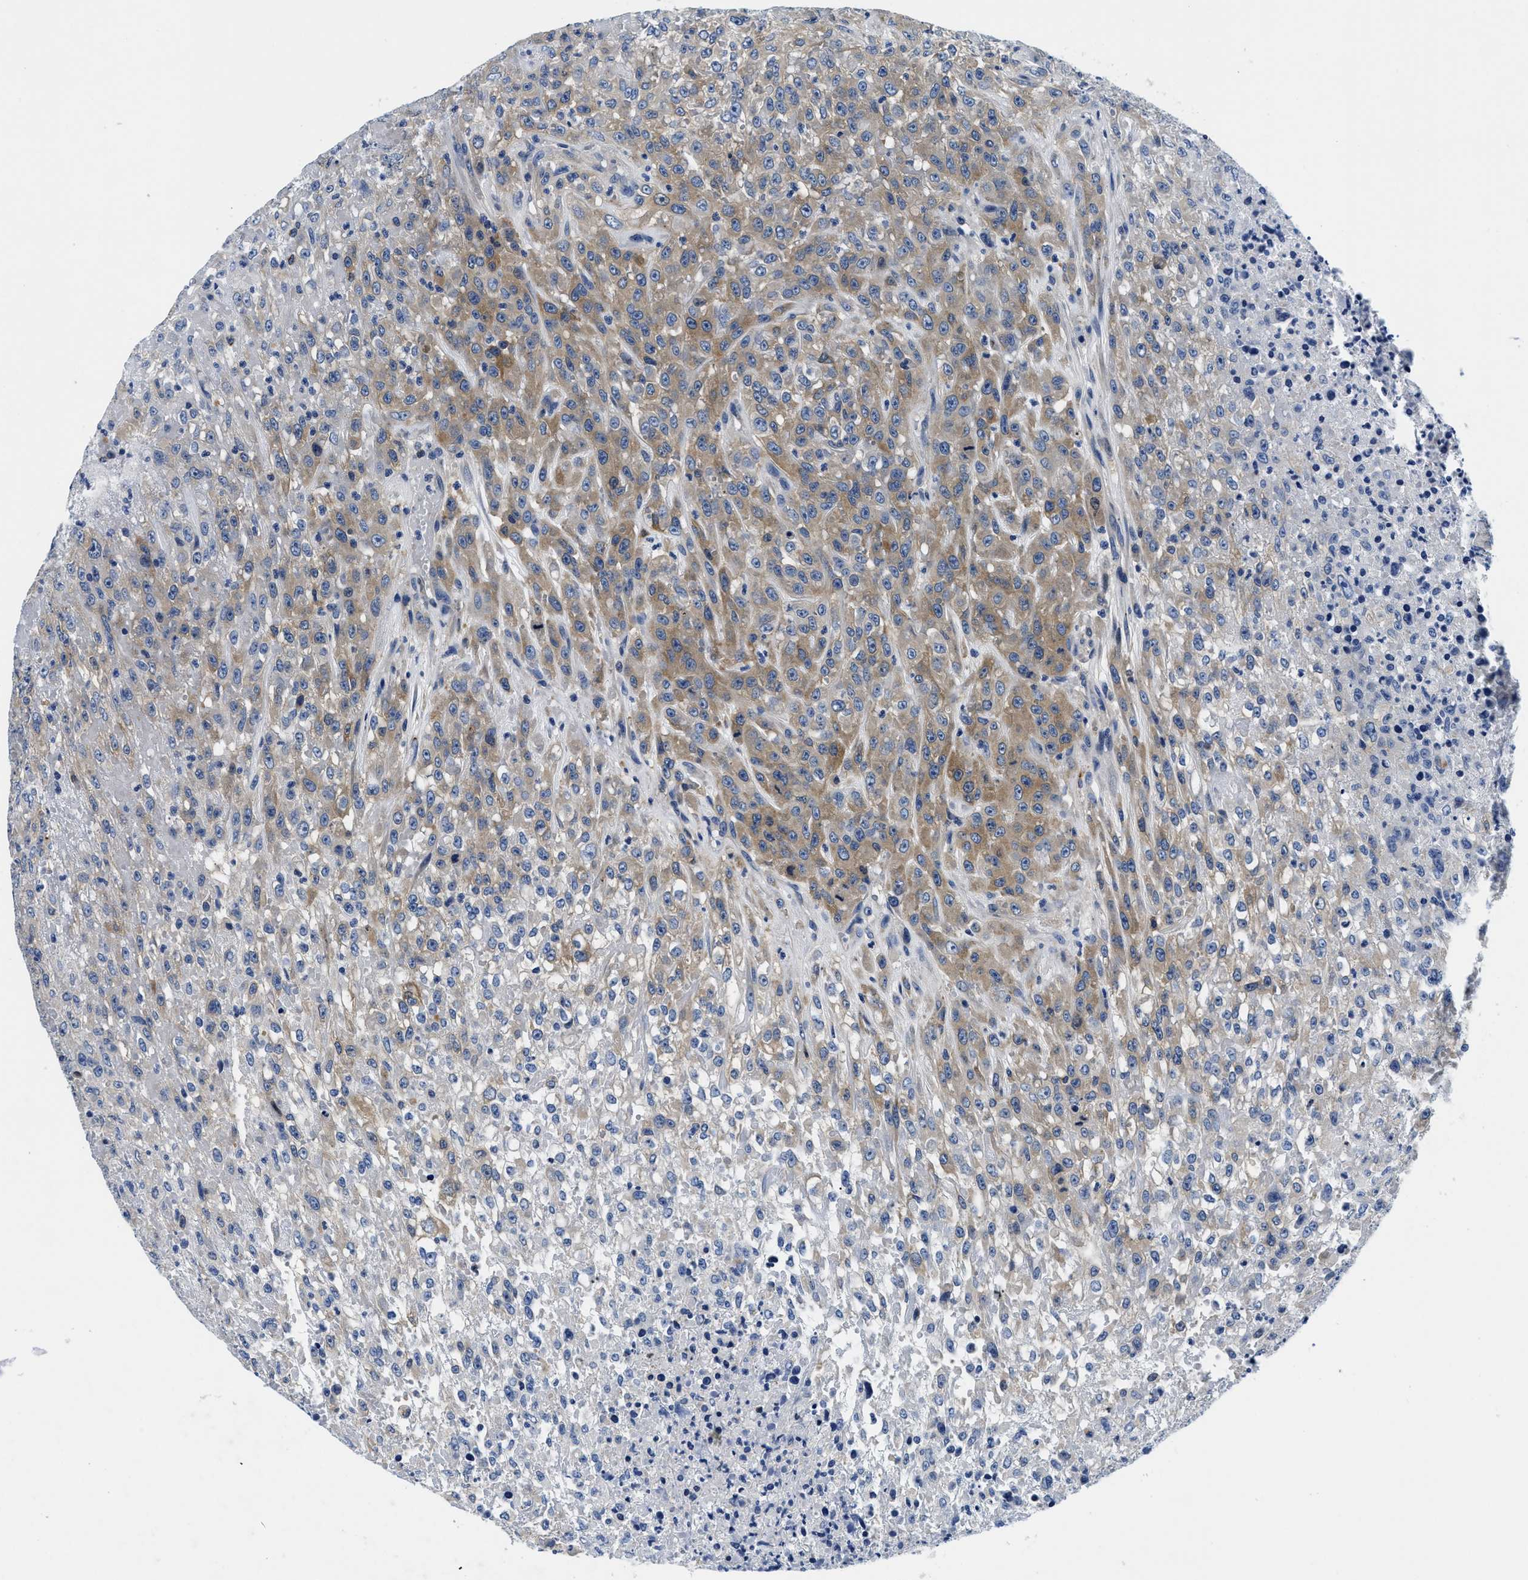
{"staining": {"intensity": "moderate", "quantity": "25%-75%", "location": "cytoplasmic/membranous"}, "tissue": "urothelial cancer", "cell_type": "Tumor cells", "image_type": "cancer", "snomed": [{"axis": "morphology", "description": "Urothelial carcinoma, High grade"}, {"axis": "topography", "description": "Urinary bladder"}], "caption": "An image showing moderate cytoplasmic/membranous positivity in approximately 25%-75% of tumor cells in urothelial carcinoma (high-grade), as visualized by brown immunohistochemical staining.", "gene": "MEA1", "patient": {"sex": "male", "age": 46}}